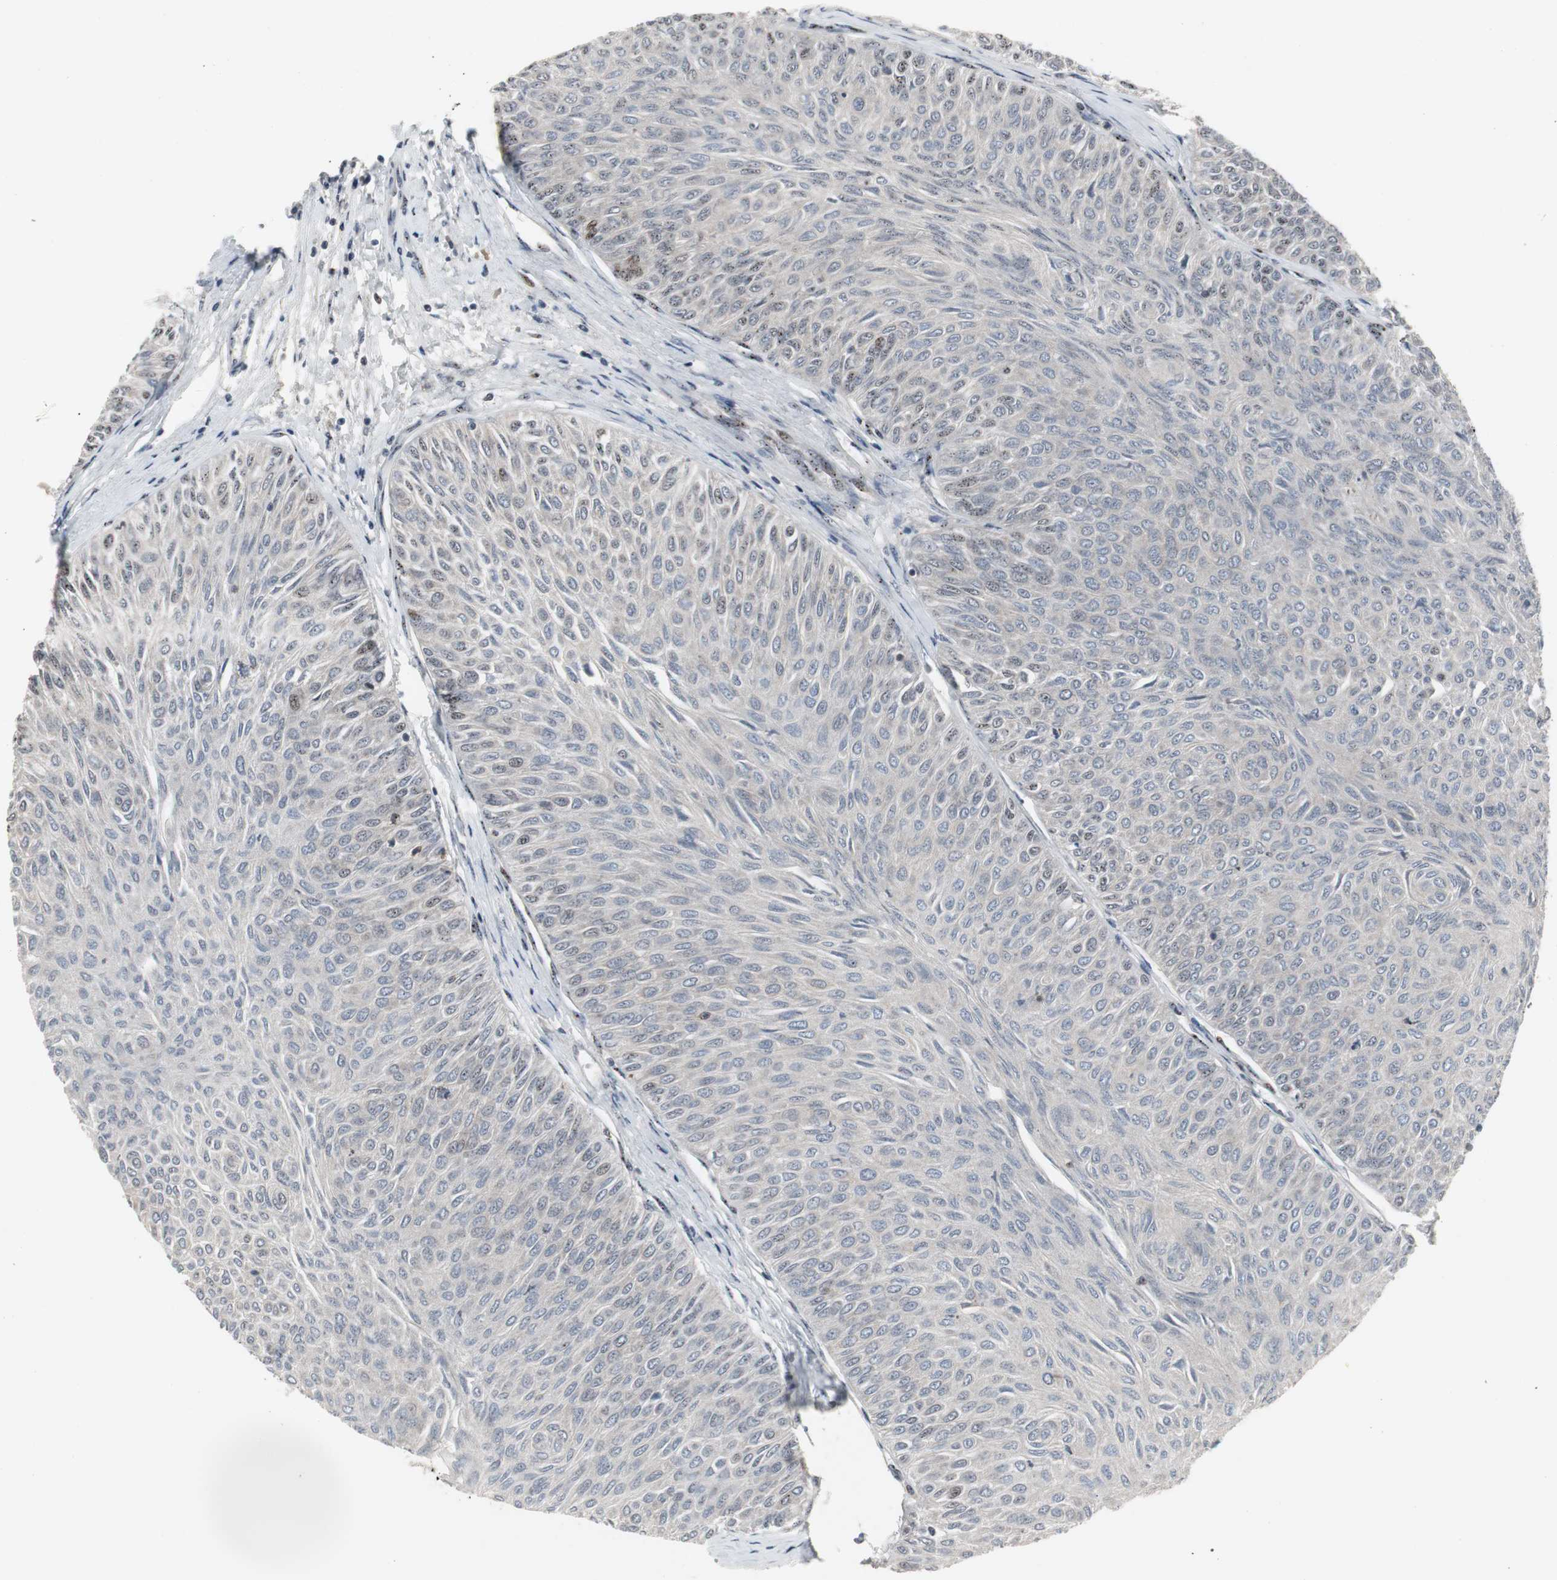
{"staining": {"intensity": "negative", "quantity": "none", "location": "none"}, "tissue": "urothelial cancer", "cell_type": "Tumor cells", "image_type": "cancer", "snomed": [{"axis": "morphology", "description": "Urothelial carcinoma, Low grade"}, {"axis": "topography", "description": "Urinary bladder"}], "caption": "Immunohistochemistry (IHC) micrograph of neoplastic tissue: urothelial cancer stained with DAB (3,3'-diaminobenzidine) displays no significant protein positivity in tumor cells.", "gene": "GRK2", "patient": {"sex": "male", "age": 78}}